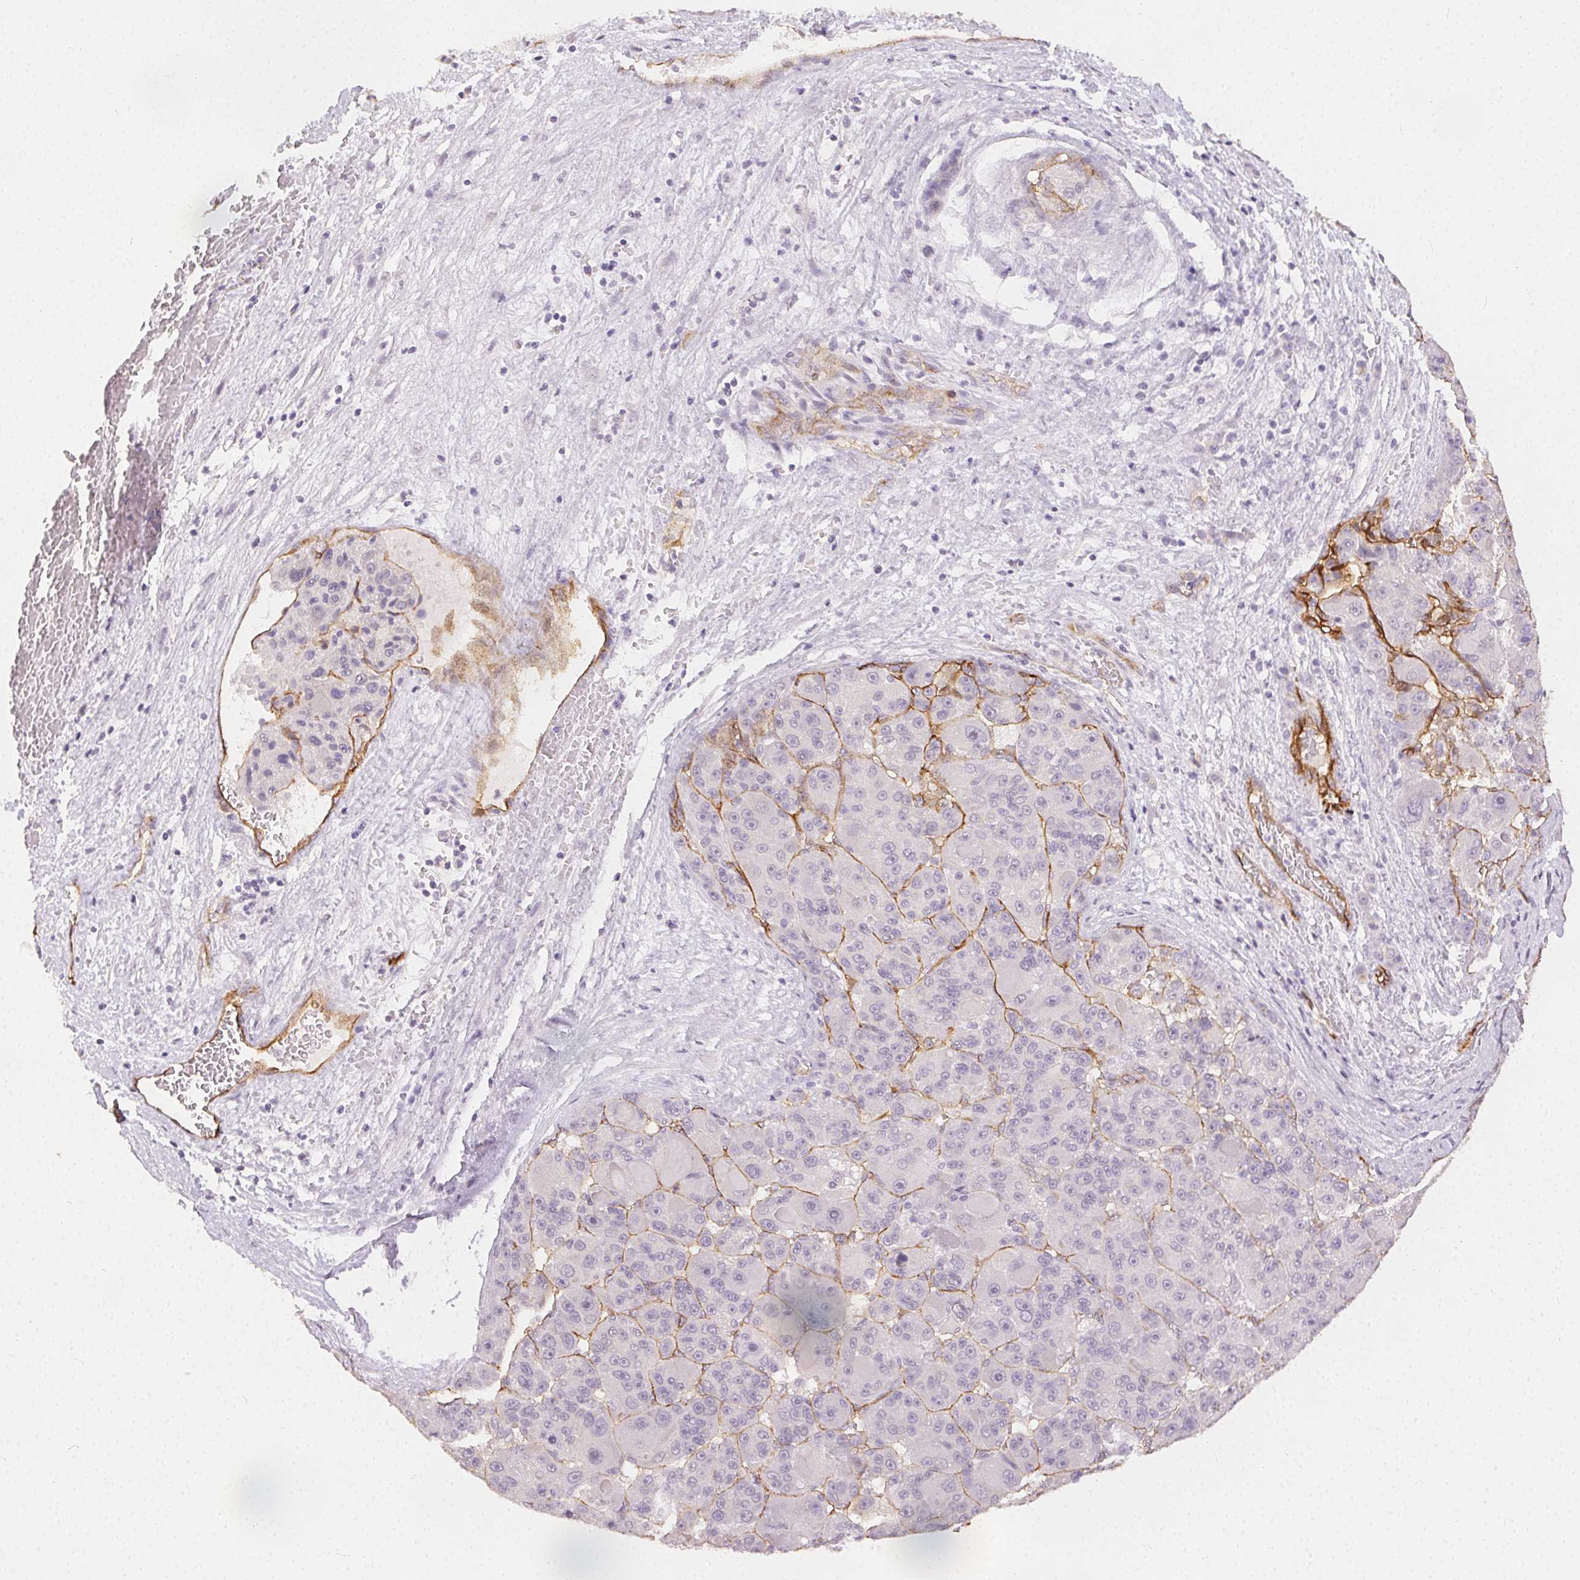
{"staining": {"intensity": "negative", "quantity": "none", "location": "none"}, "tissue": "liver cancer", "cell_type": "Tumor cells", "image_type": "cancer", "snomed": [{"axis": "morphology", "description": "Carcinoma, Hepatocellular, NOS"}, {"axis": "topography", "description": "Liver"}], "caption": "IHC of human liver cancer reveals no expression in tumor cells.", "gene": "PODXL", "patient": {"sex": "male", "age": 76}}